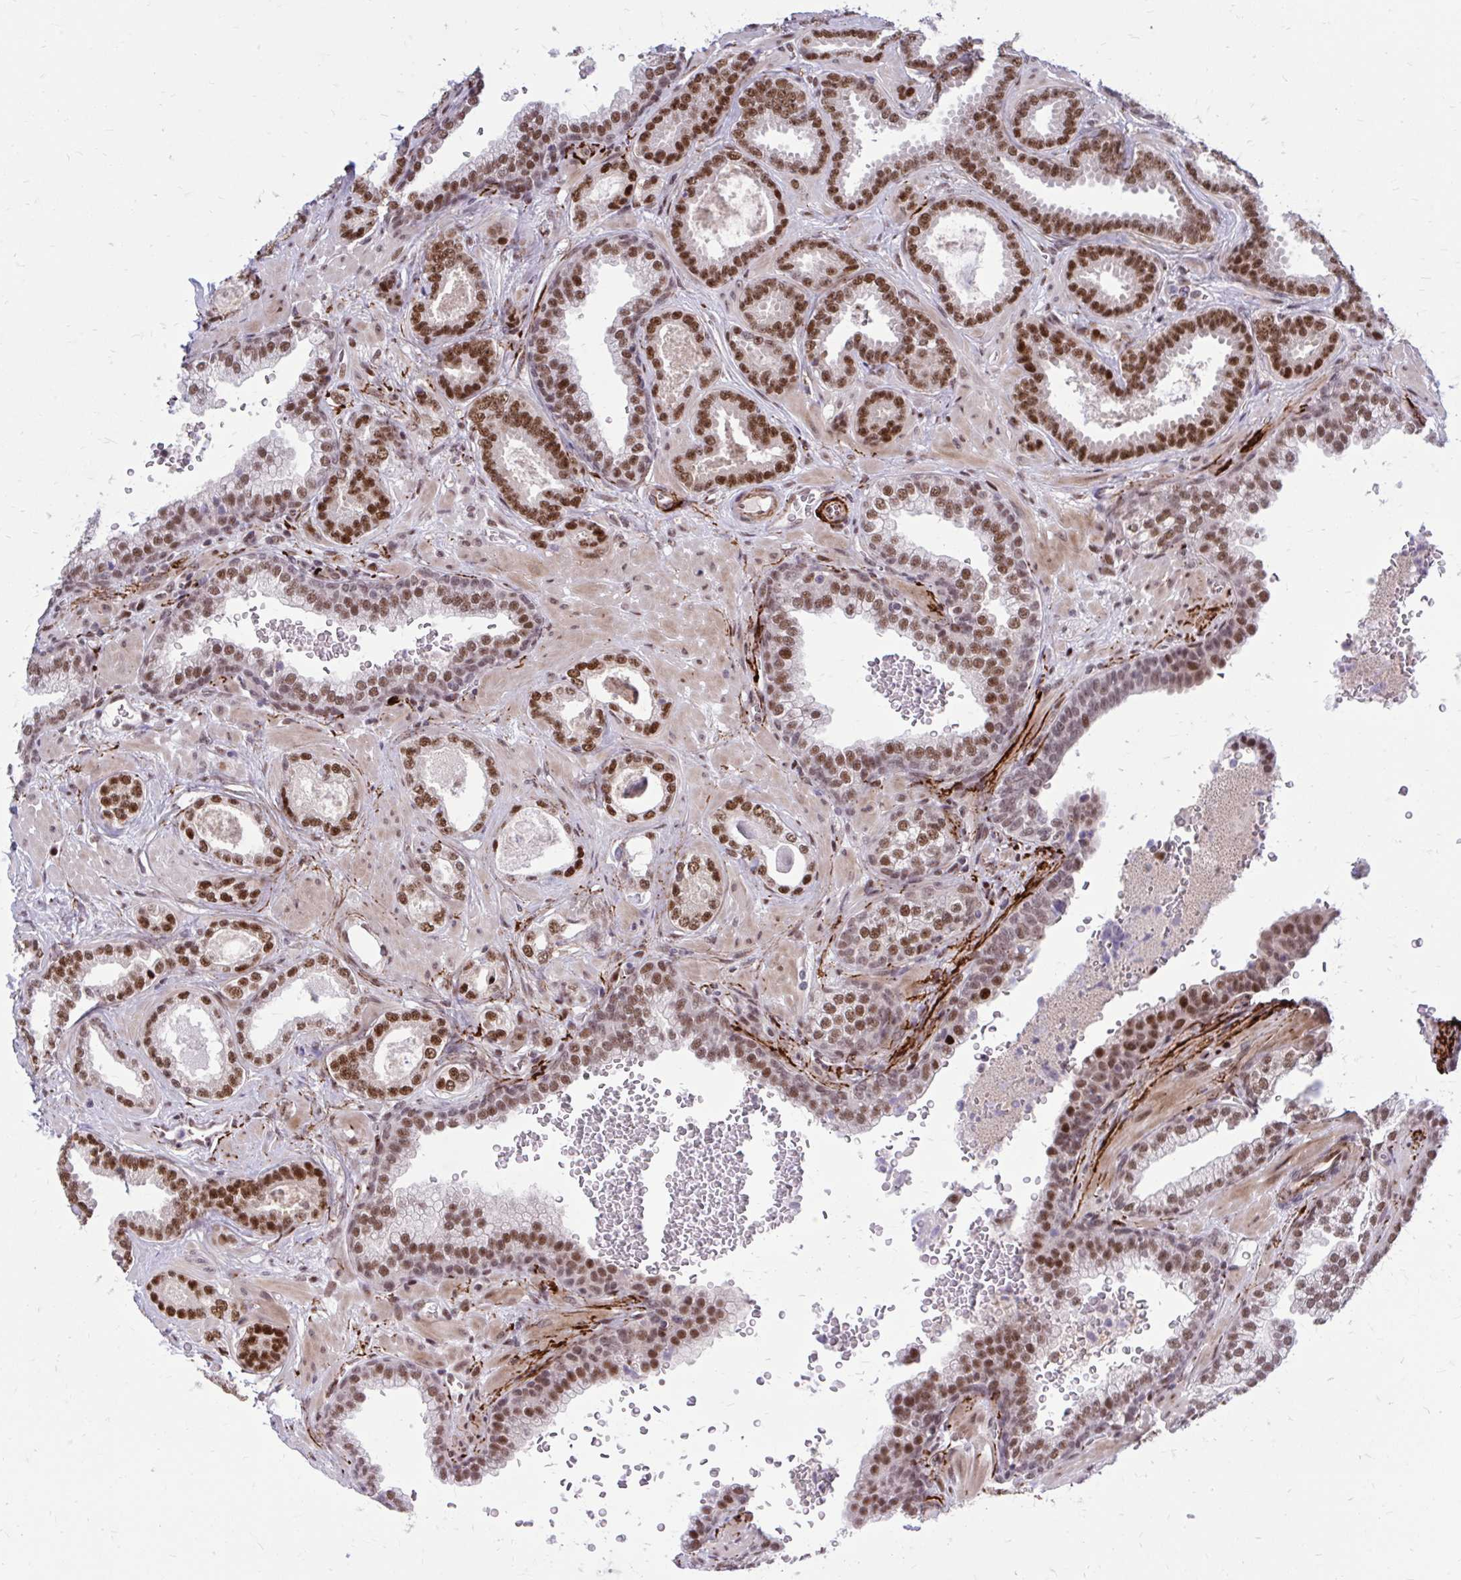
{"staining": {"intensity": "moderate", "quantity": ">75%", "location": "nuclear"}, "tissue": "prostate cancer", "cell_type": "Tumor cells", "image_type": "cancer", "snomed": [{"axis": "morphology", "description": "Adenocarcinoma, High grade"}, {"axis": "topography", "description": "Prostate"}], "caption": "Tumor cells reveal moderate nuclear staining in approximately >75% of cells in adenocarcinoma (high-grade) (prostate). The staining is performed using DAB brown chromogen to label protein expression. The nuclei are counter-stained blue using hematoxylin.", "gene": "PSME4", "patient": {"sex": "male", "age": 58}}